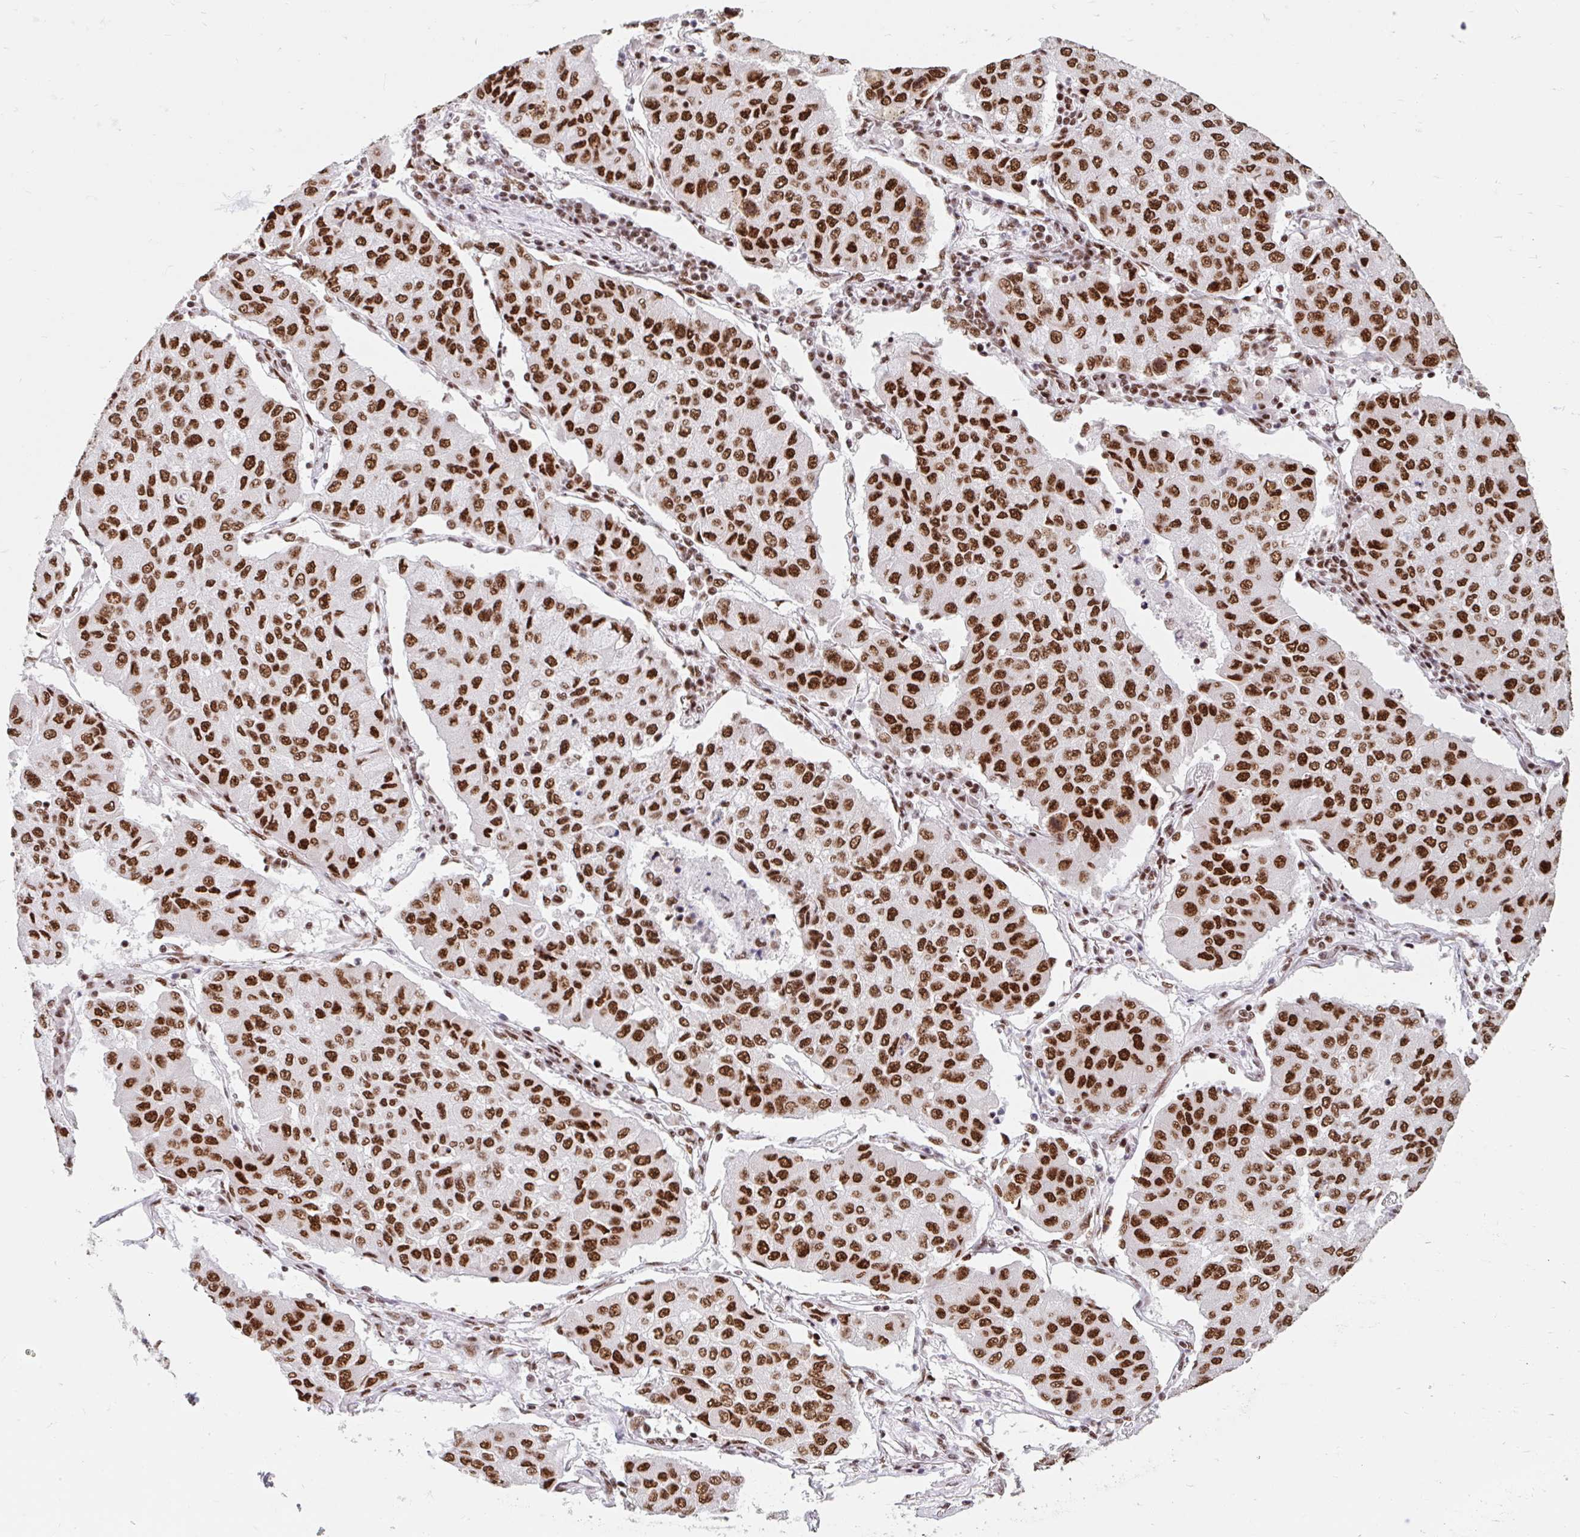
{"staining": {"intensity": "strong", "quantity": ">75%", "location": "nuclear"}, "tissue": "lung cancer", "cell_type": "Tumor cells", "image_type": "cancer", "snomed": [{"axis": "morphology", "description": "Squamous cell carcinoma, NOS"}, {"axis": "topography", "description": "Lung"}], "caption": "This image displays immunohistochemistry (IHC) staining of human squamous cell carcinoma (lung), with high strong nuclear positivity in about >75% of tumor cells.", "gene": "SRSF10", "patient": {"sex": "male", "age": 74}}